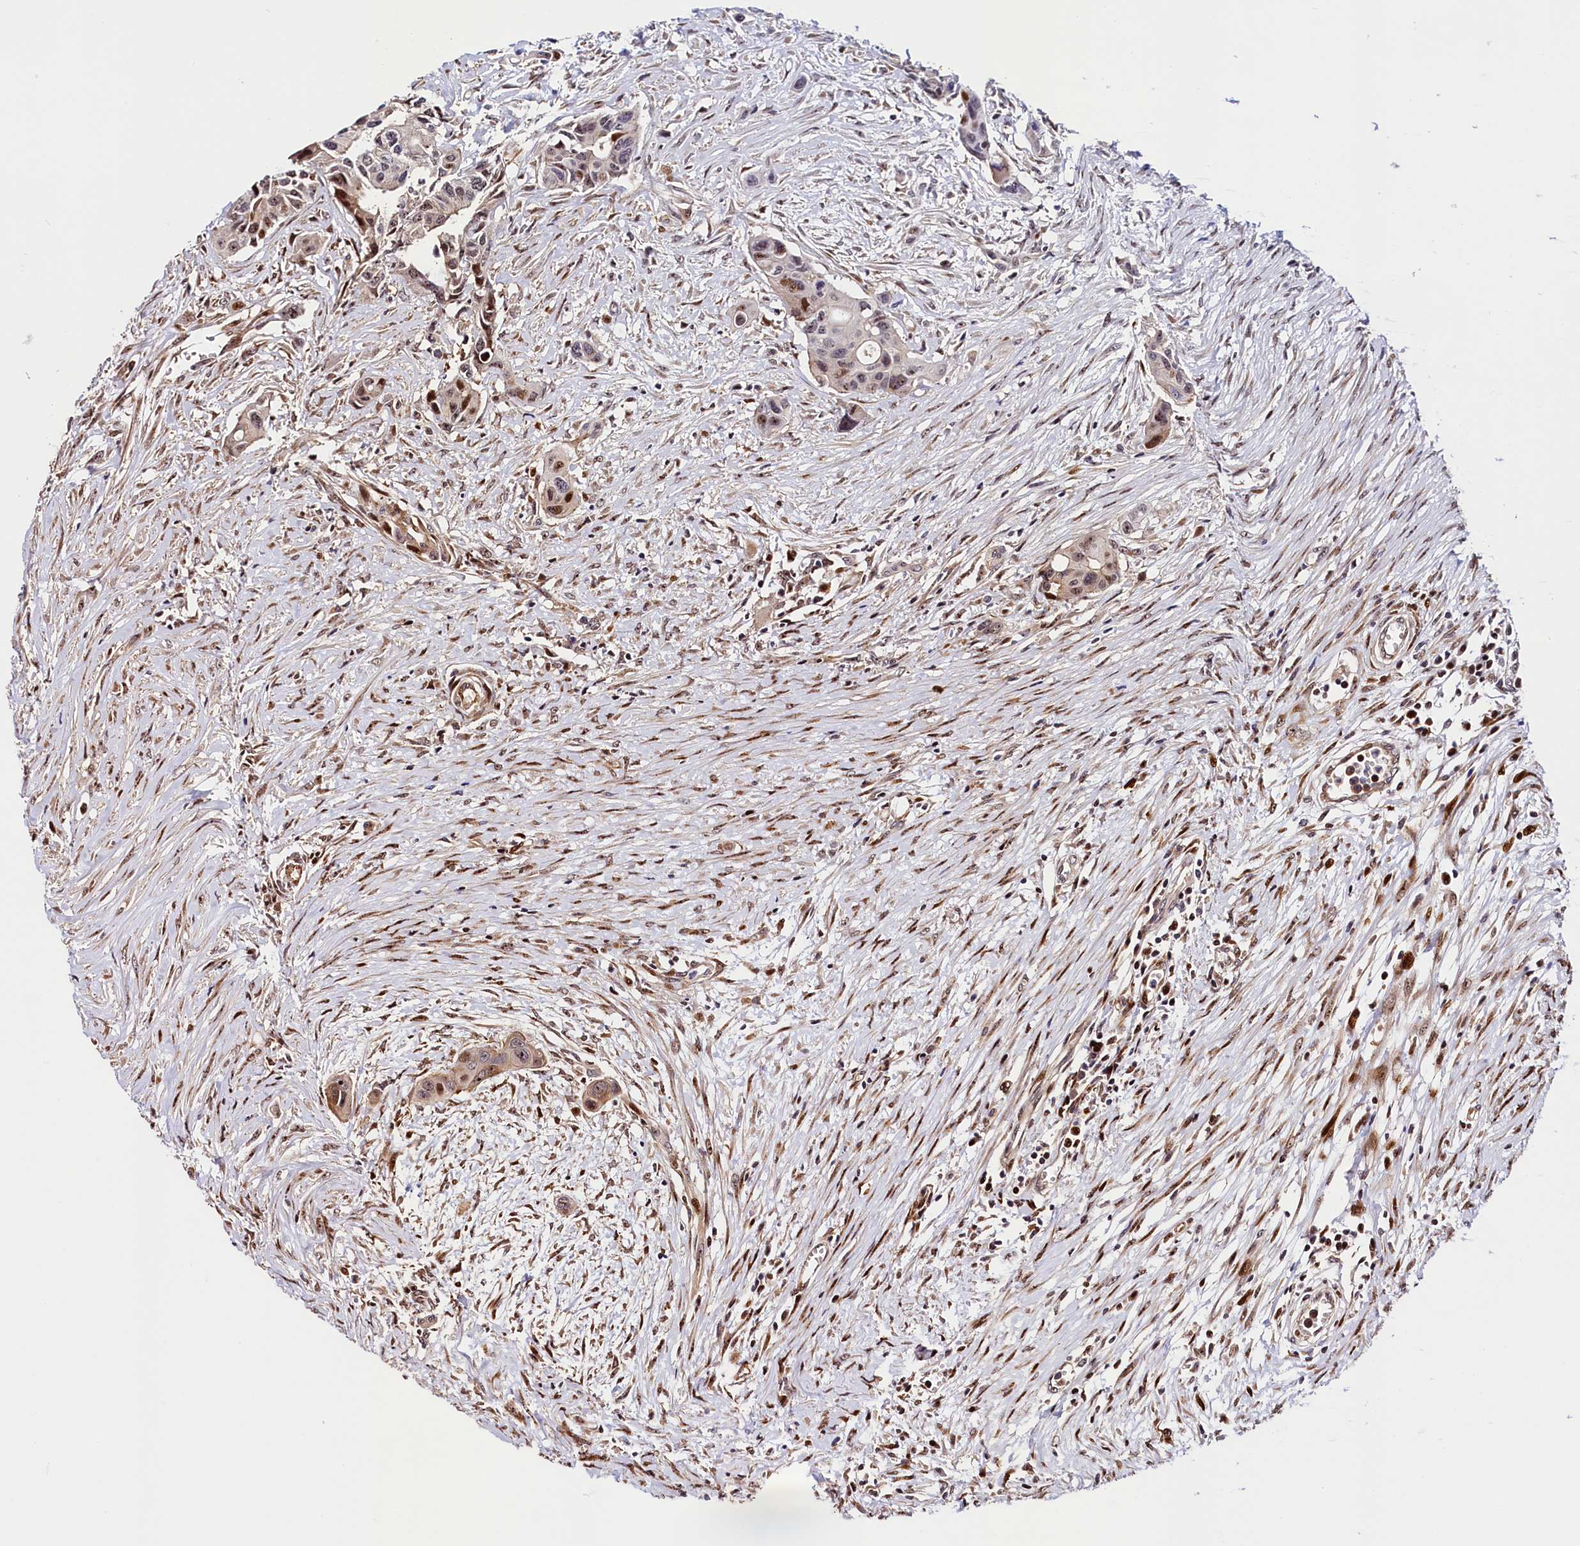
{"staining": {"intensity": "strong", "quantity": "<25%", "location": "nuclear"}, "tissue": "colorectal cancer", "cell_type": "Tumor cells", "image_type": "cancer", "snomed": [{"axis": "morphology", "description": "Adenocarcinoma, NOS"}, {"axis": "topography", "description": "Colon"}], "caption": "A medium amount of strong nuclear staining is seen in about <25% of tumor cells in adenocarcinoma (colorectal) tissue. (DAB (3,3'-diaminobenzidine) = brown stain, brightfield microscopy at high magnification).", "gene": "TRMT112", "patient": {"sex": "male", "age": 77}}